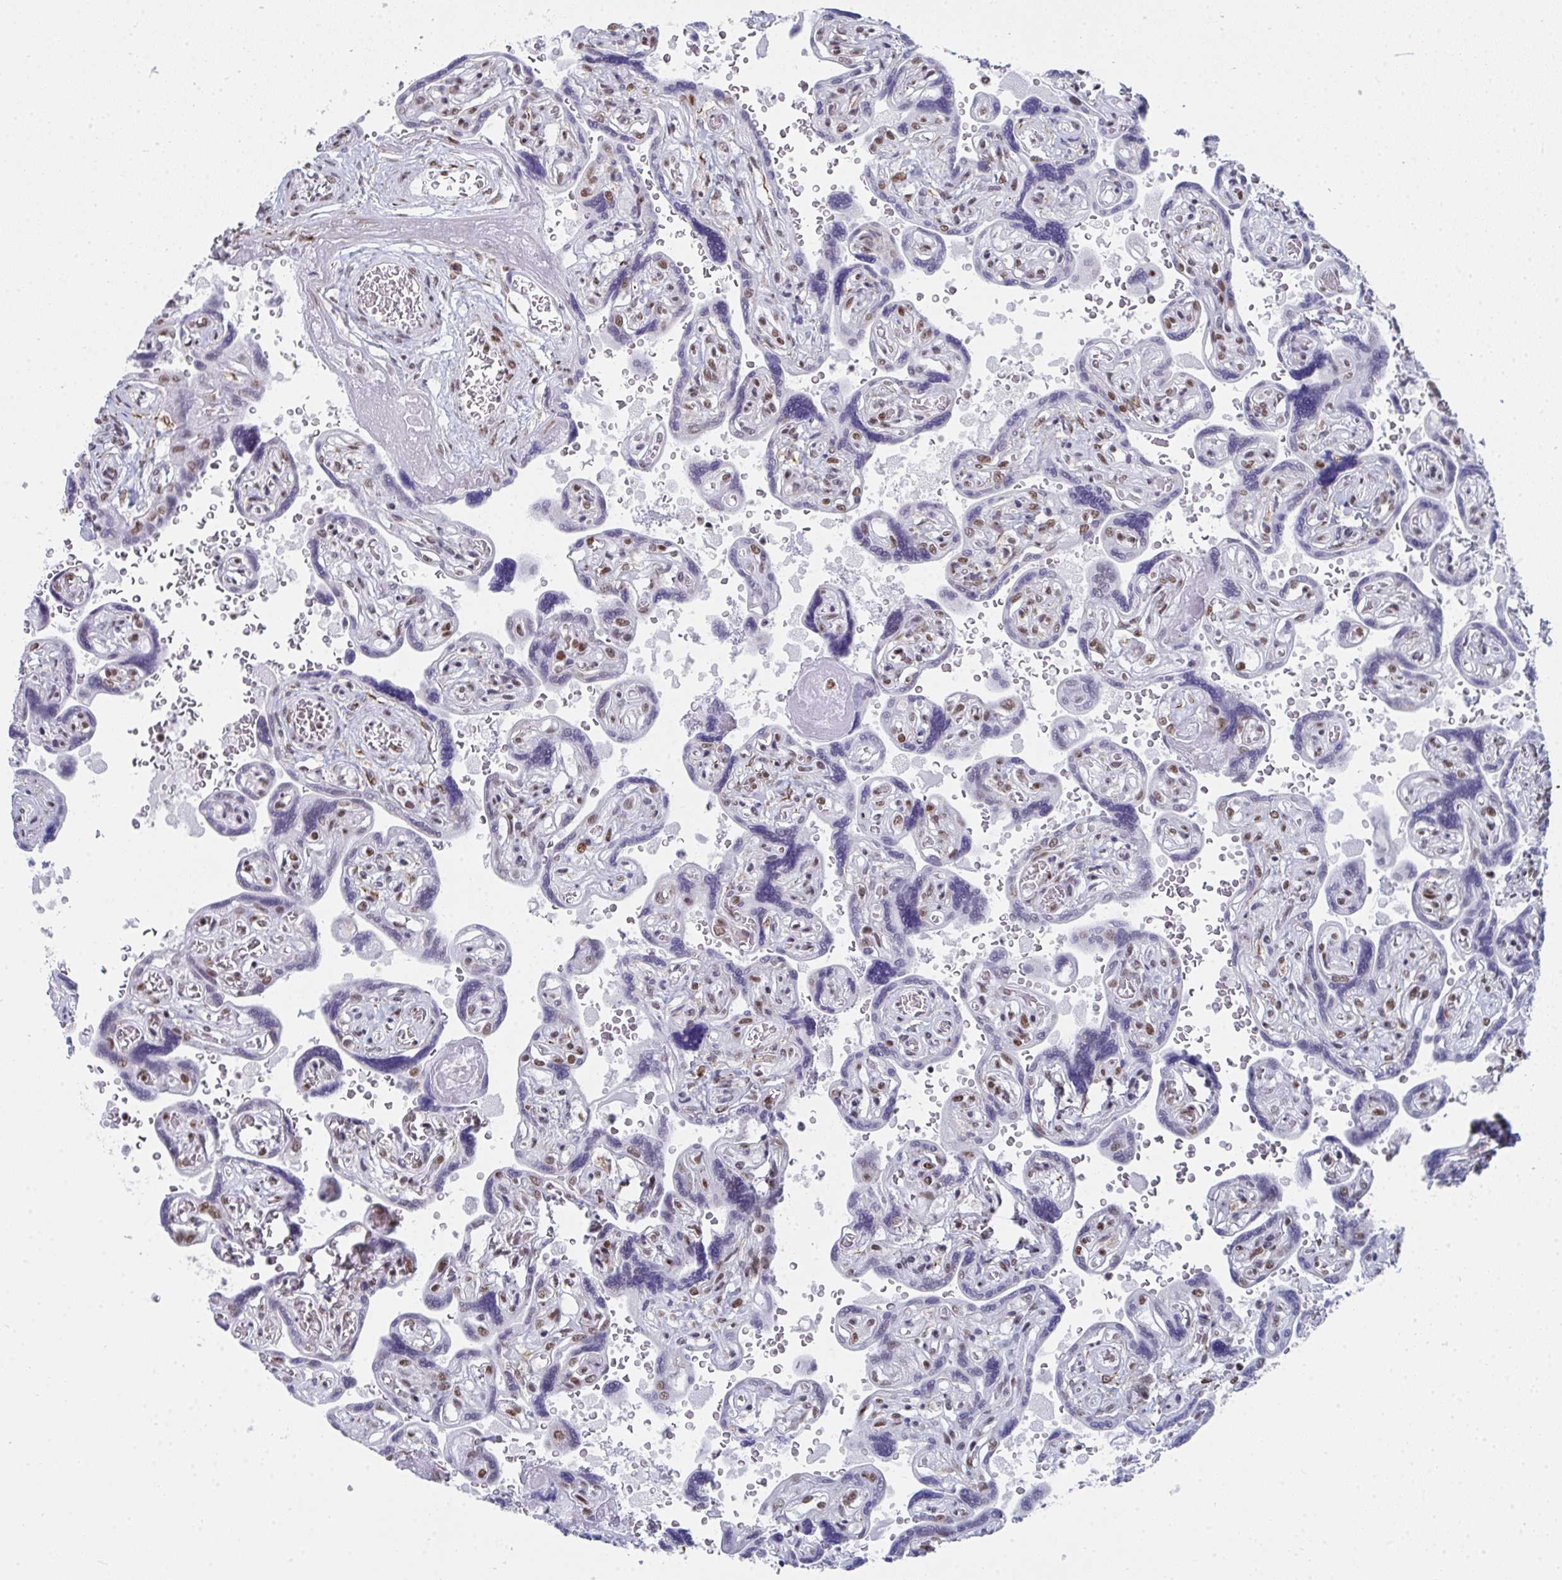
{"staining": {"intensity": "moderate", "quantity": "25%-75%", "location": "nuclear"}, "tissue": "placenta", "cell_type": "Trophoblastic cells", "image_type": "normal", "snomed": [{"axis": "morphology", "description": "Normal tissue, NOS"}, {"axis": "topography", "description": "Placenta"}], "caption": "High-power microscopy captured an immunohistochemistry (IHC) micrograph of benign placenta, revealing moderate nuclear expression in about 25%-75% of trophoblastic cells.", "gene": "SNRNP70", "patient": {"sex": "female", "age": 32}}